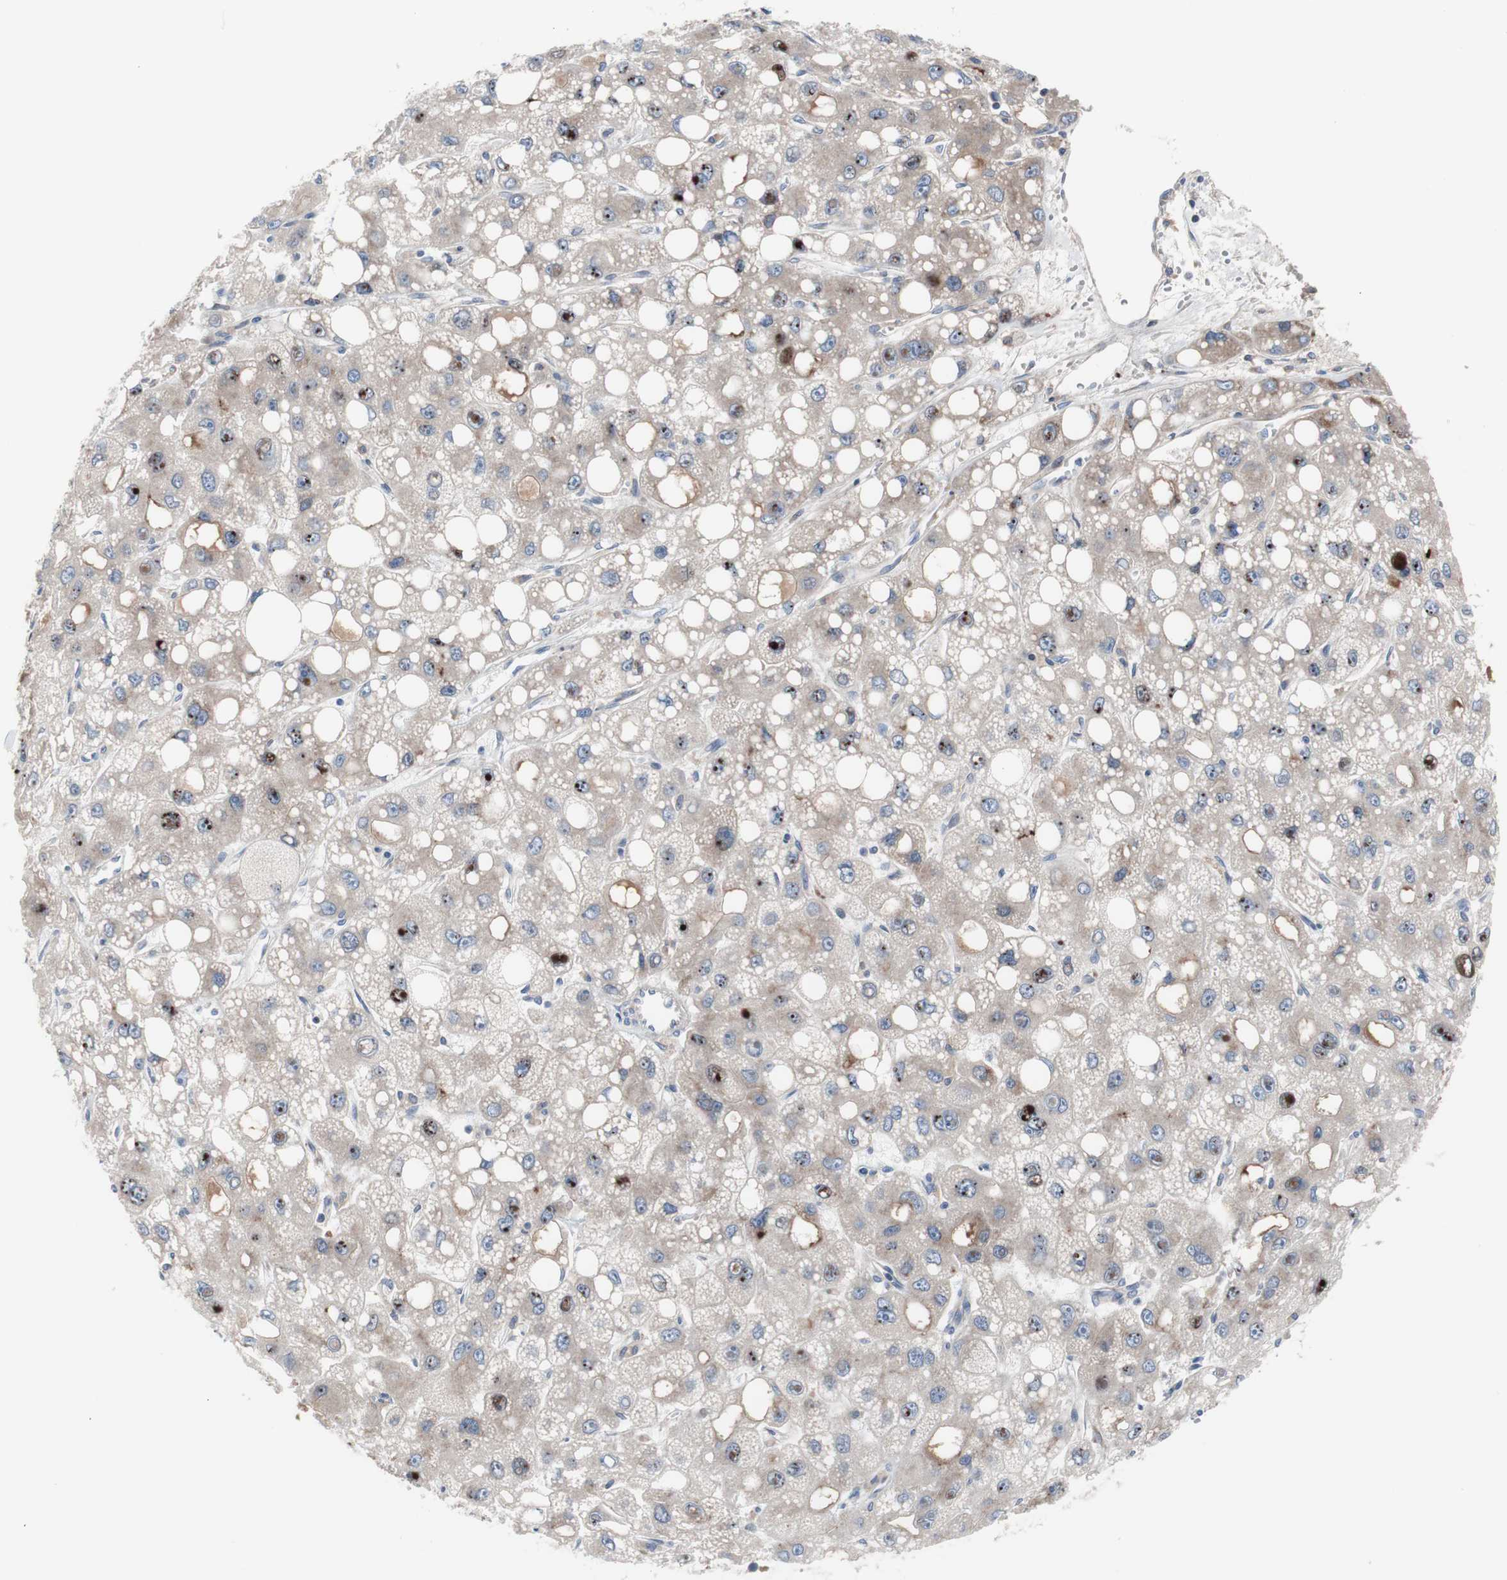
{"staining": {"intensity": "weak", "quantity": ">75%", "location": "cytoplasmic/membranous"}, "tissue": "liver cancer", "cell_type": "Tumor cells", "image_type": "cancer", "snomed": [{"axis": "morphology", "description": "Carcinoma, Hepatocellular, NOS"}, {"axis": "topography", "description": "Liver"}], "caption": "This micrograph demonstrates immunohistochemistry staining of liver hepatocellular carcinoma, with low weak cytoplasmic/membranous expression in about >75% of tumor cells.", "gene": "KANSL1", "patient": {"sex": "male", "age": 55}}